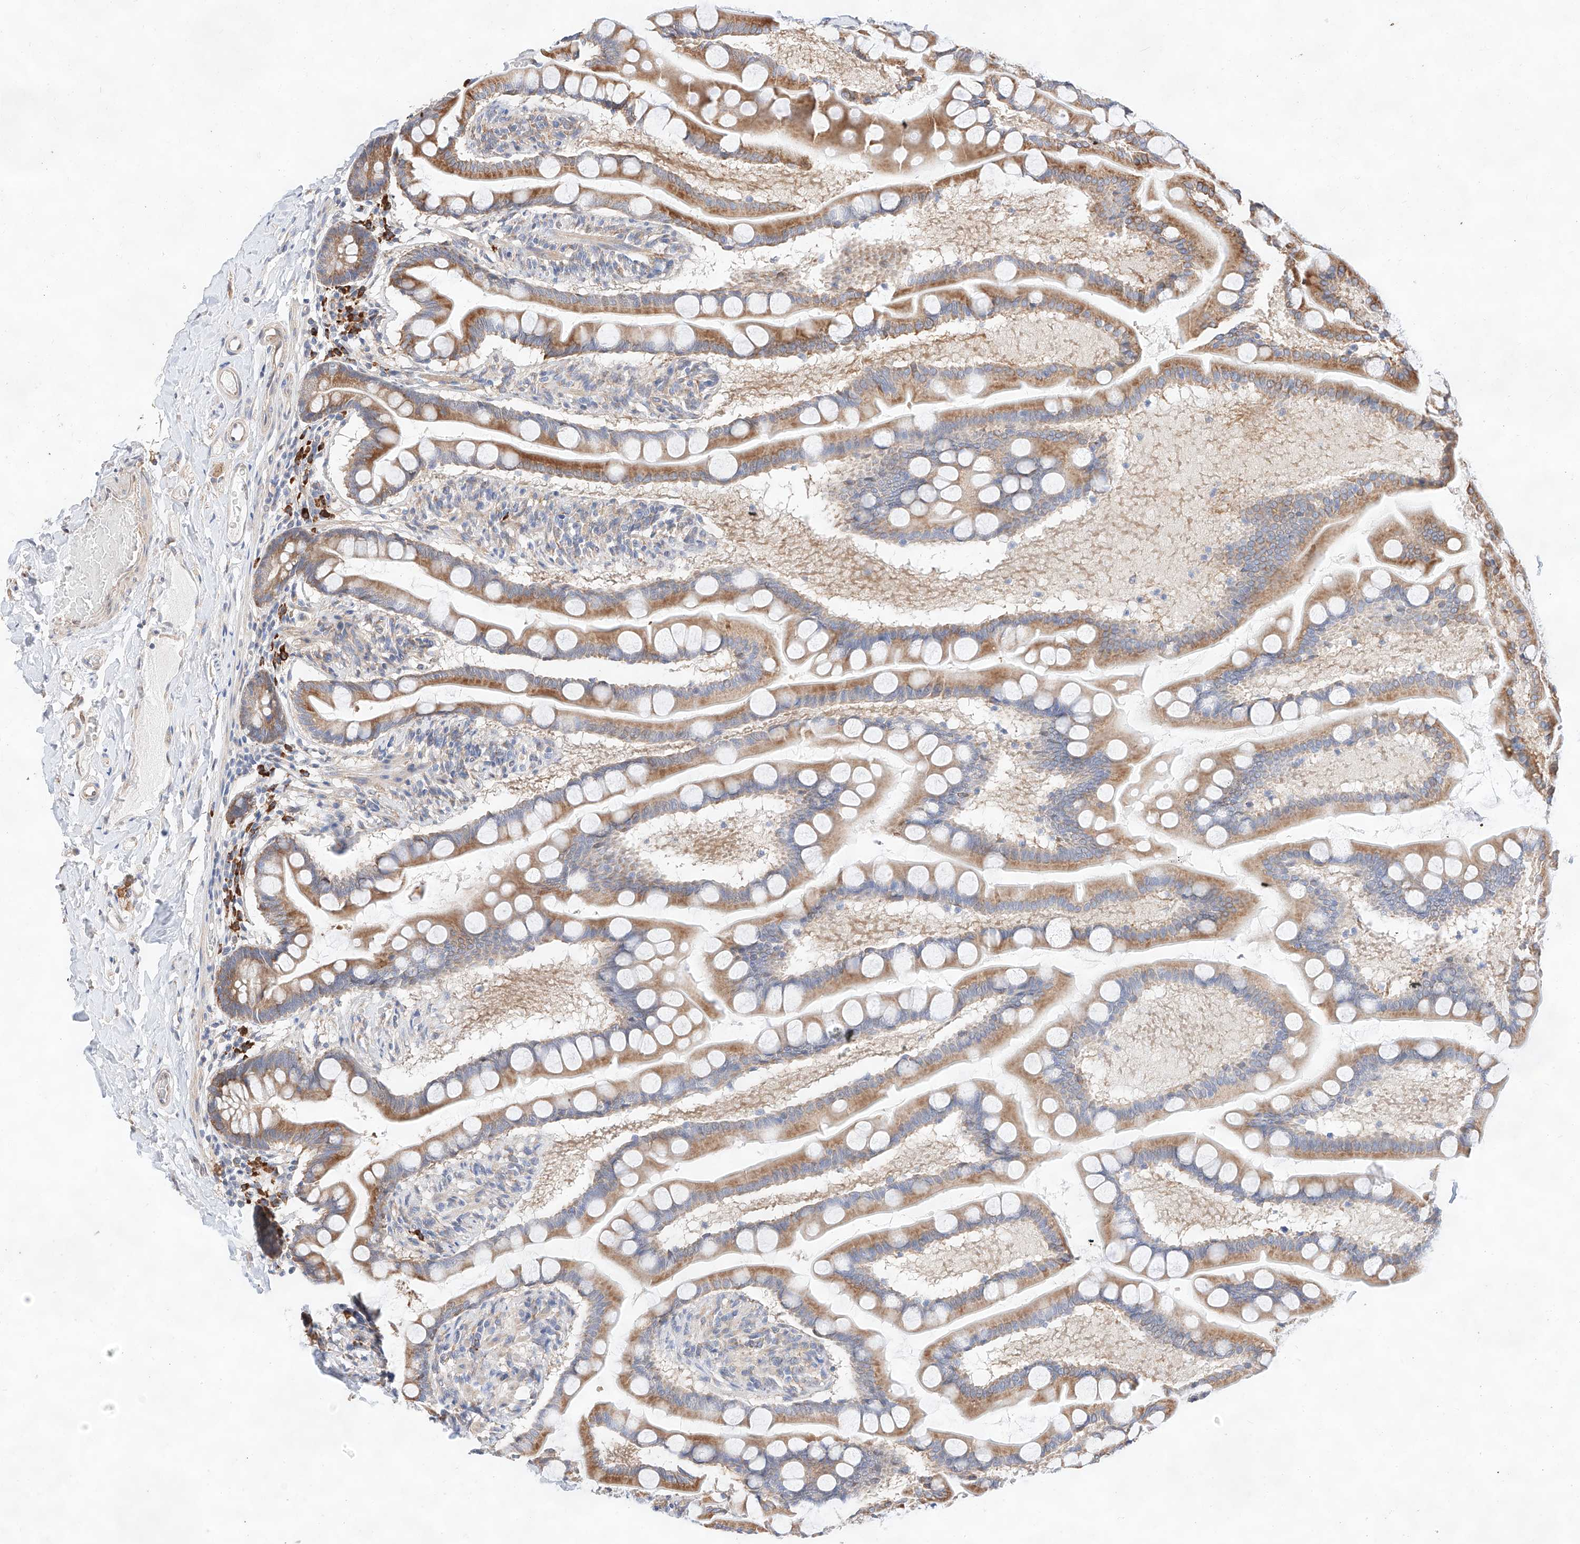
{"staining": {"intensity": "moderate", "quantity": "25%-75%", "location": "cytoplasmic/membranous"}, "tissue": "small intestine", "cell_type": "Glandular cells", "image_type": "normal", "snomed": [{"axis": "morphology", "description": "Normal tissue, NOS"}, {"axis": "topography", "description": "Small intestine"}], "caption": "Immunohistochemical staining of normal small intestine shows 25%-75% levels of moderate cytoplasmic/membranous protein staining in approximately 25%-75% of glandular cells. (DAB = brown stain, brightfield microscopy at high magnification).", "gene": "ATP9B", "patient": {"sex": "male", "age": 41}}